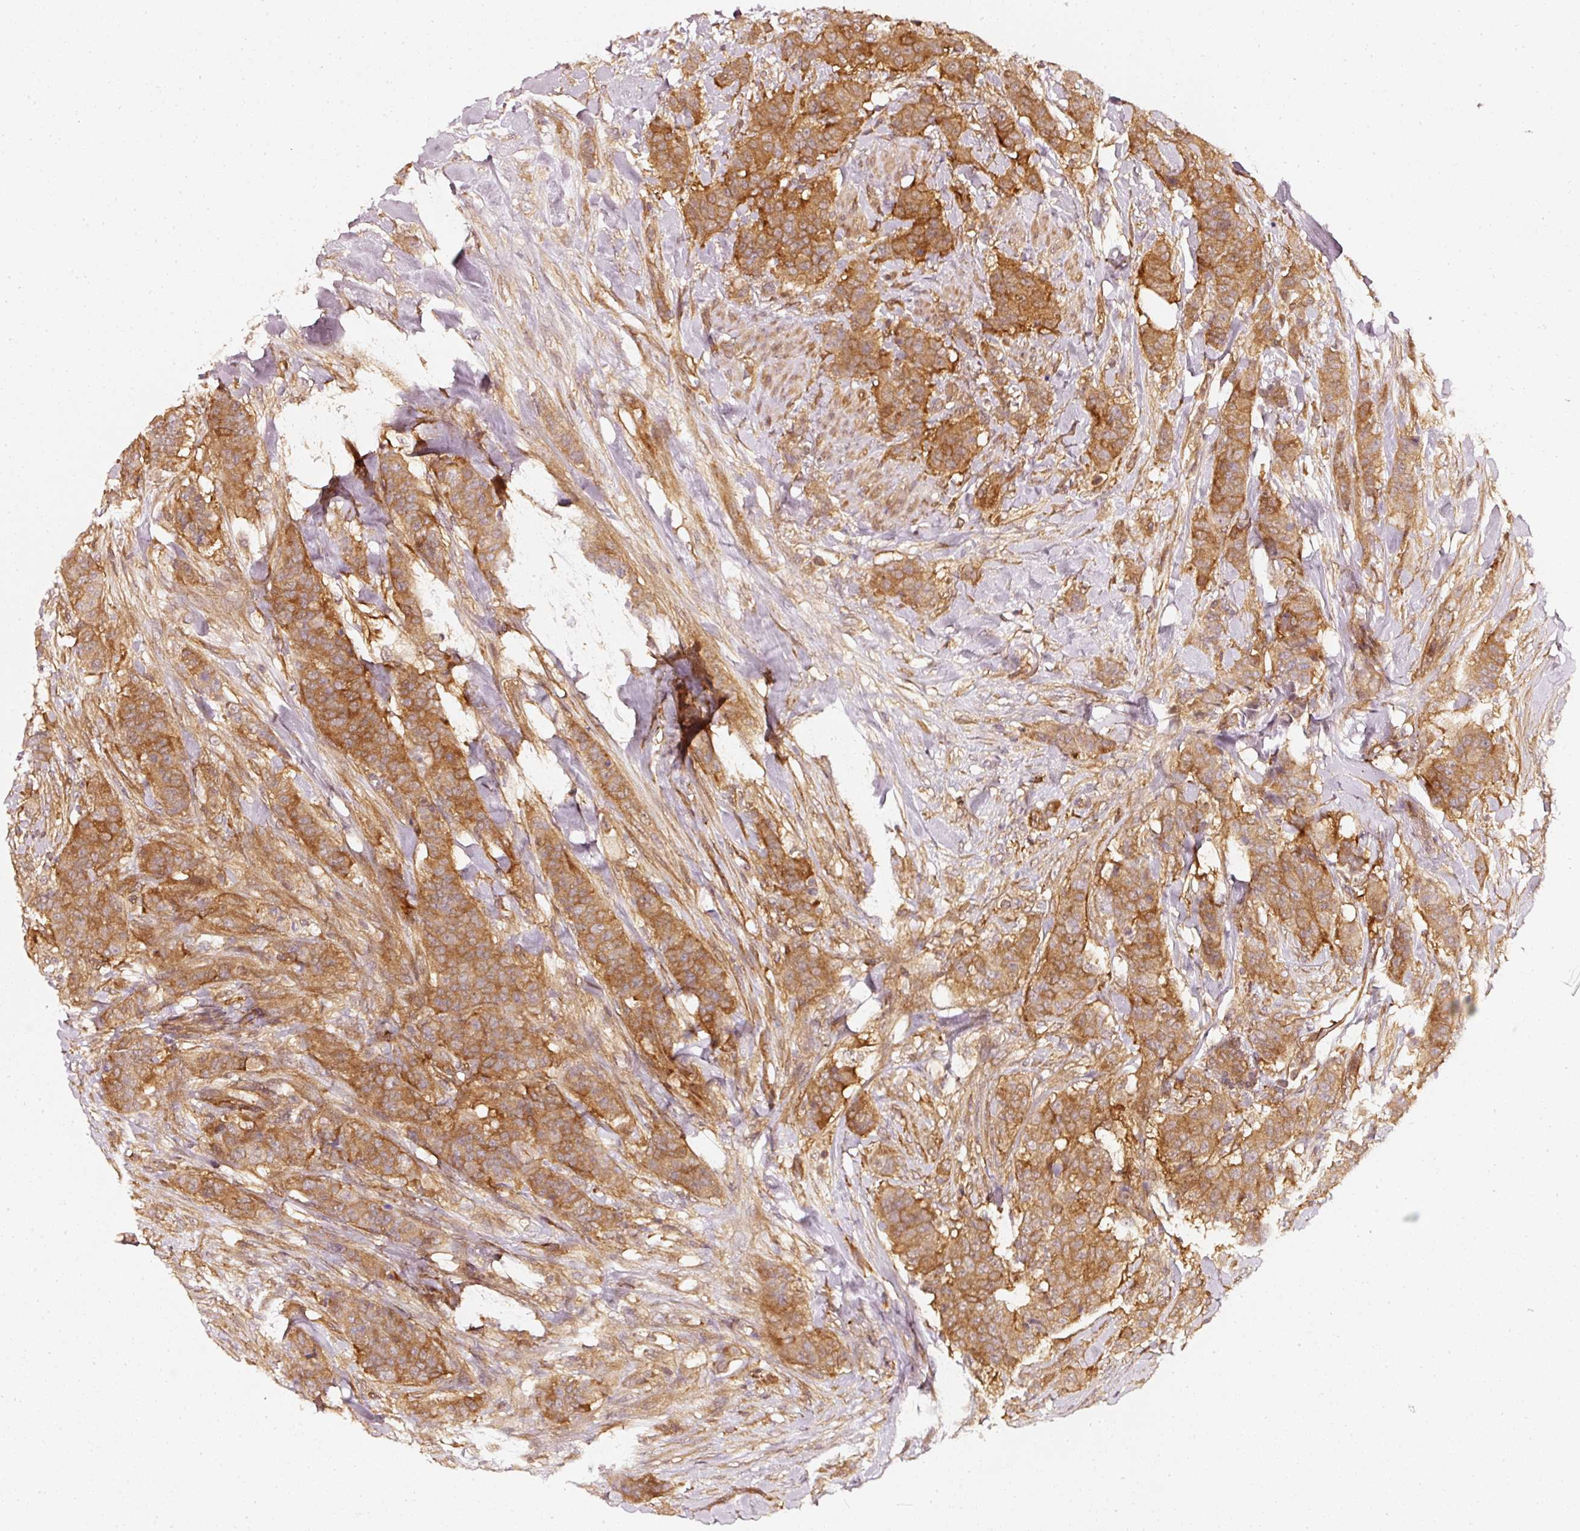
{"staining": {"intensity": "strong", "quantity": ">75%", "location": "cytoplasmic/membranous"}, "tissue": "breast cancer", "cell_type": "Tumor cells", "image_type": "cancer", "snomed": [{"axis": "morphology", "description": "Duct carcinoma"}, {"axis": "topography", "description": "Breast"}], "caption": "Breast cancer (invasive ductal carcinoma) was stained to show a protein in brown. There is high levels of strong cytoplasmic/membranous staining in about >75% of tumor cells.", "gene": "ASMTL", "patient": {"sex": "female", "age": 40}}